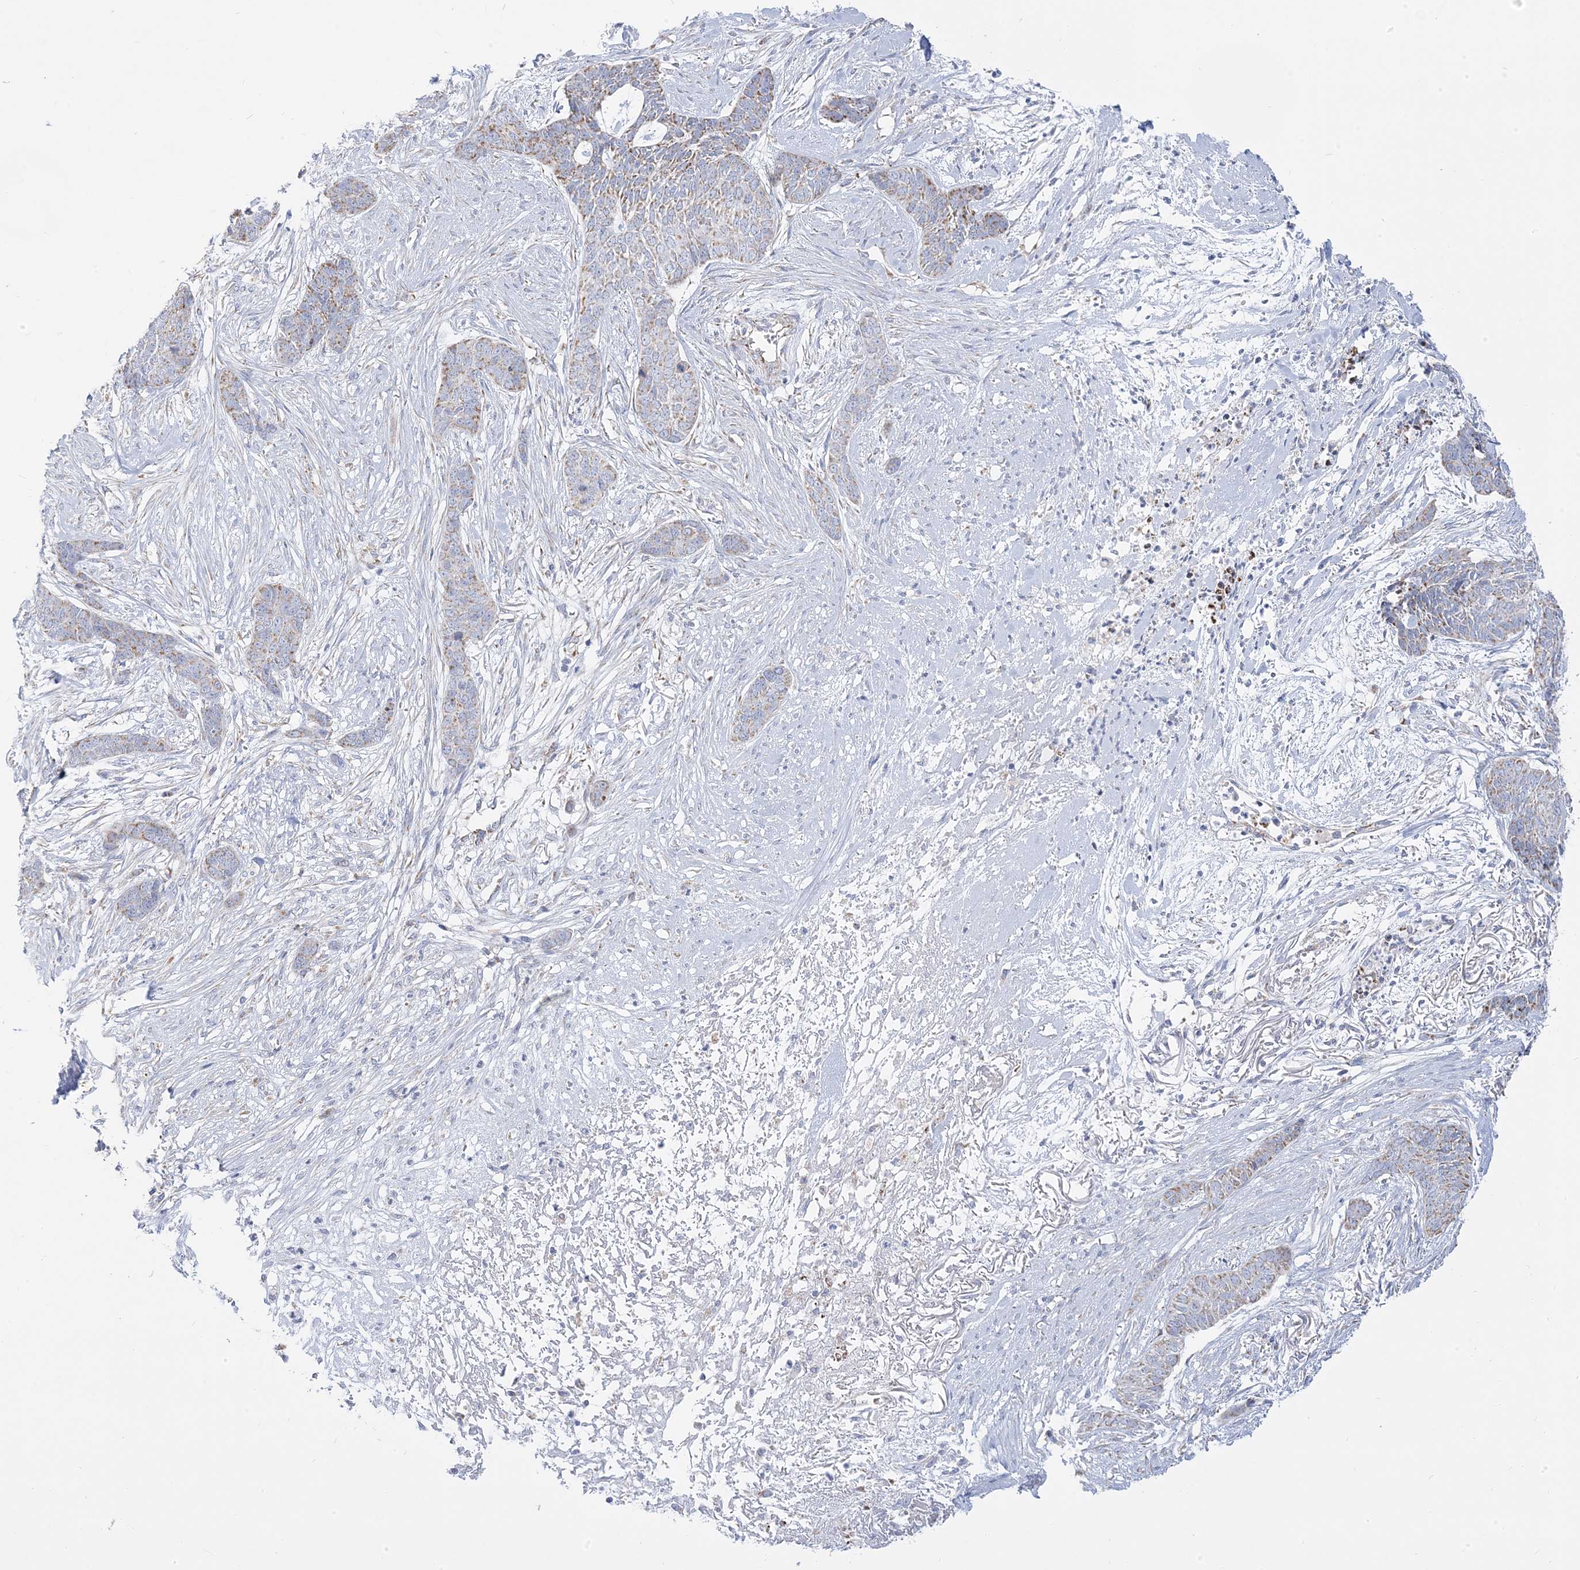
{"staining": {"intensity": "moderate", "quantity": "25%-75%", "location": "cytoplasmic/membranous"}, "tissue": "skin cancer", "cell_type": "Tumor cells", "image_type": "cancer", "snomed": [{"axis": "morphology", "description": "Basal cell carcinoma"}, {"axis": "topography", "description": "Skin"}], "caption": "Immunohistochemical staining of skin cancer (basal cell carcinoma) exhibits moderate cytoplasmic/membranous protein expression in approximately 25%-75% of tumor cells. Nuclei are stained in blue.", "gene": "PCCB", "patient": {"sex": "female", "age": 64}}